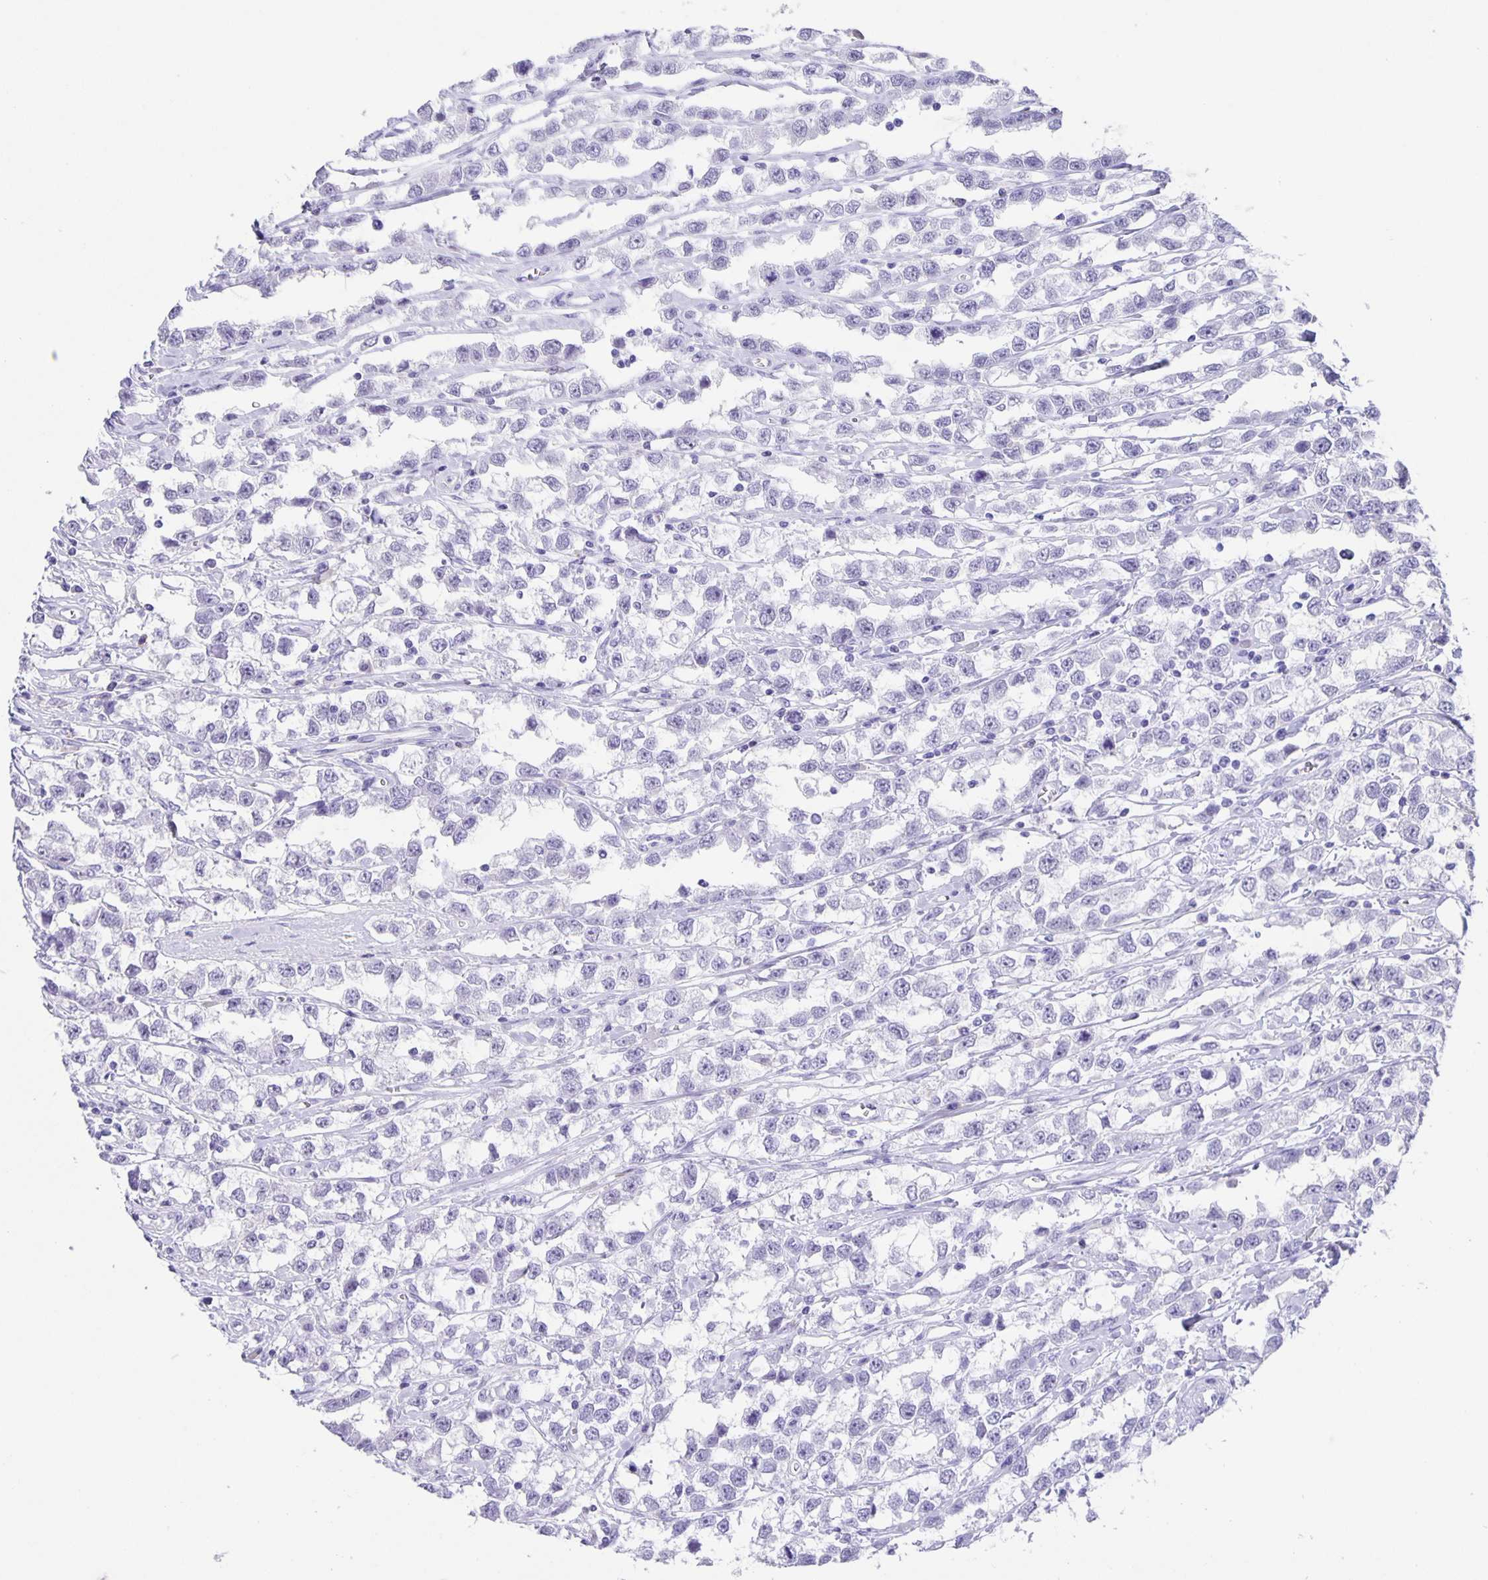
{"staining": {"intensity": "negative", "quantity": "none", "location": "none"}, "tissue": "testis cancer", "cell_type": "Tumor cells", "image_type": "cancer", "snomed": [{"axis": "morphology", "description": "Seminoma, NOS"}, {"axis": "topography", "description": "Testis"}], "caption": "Seminoma (testis) was stained to show a protein in brown. There is no significant staining in tumor cells. The staining is performed using DAB (3,3'-diaminobenzidine) brown chromogen with nuclei counter-stained in using hematoxylin.", "gene": "GUCA2A", "patient": {"sex": "male", "age": 34}}